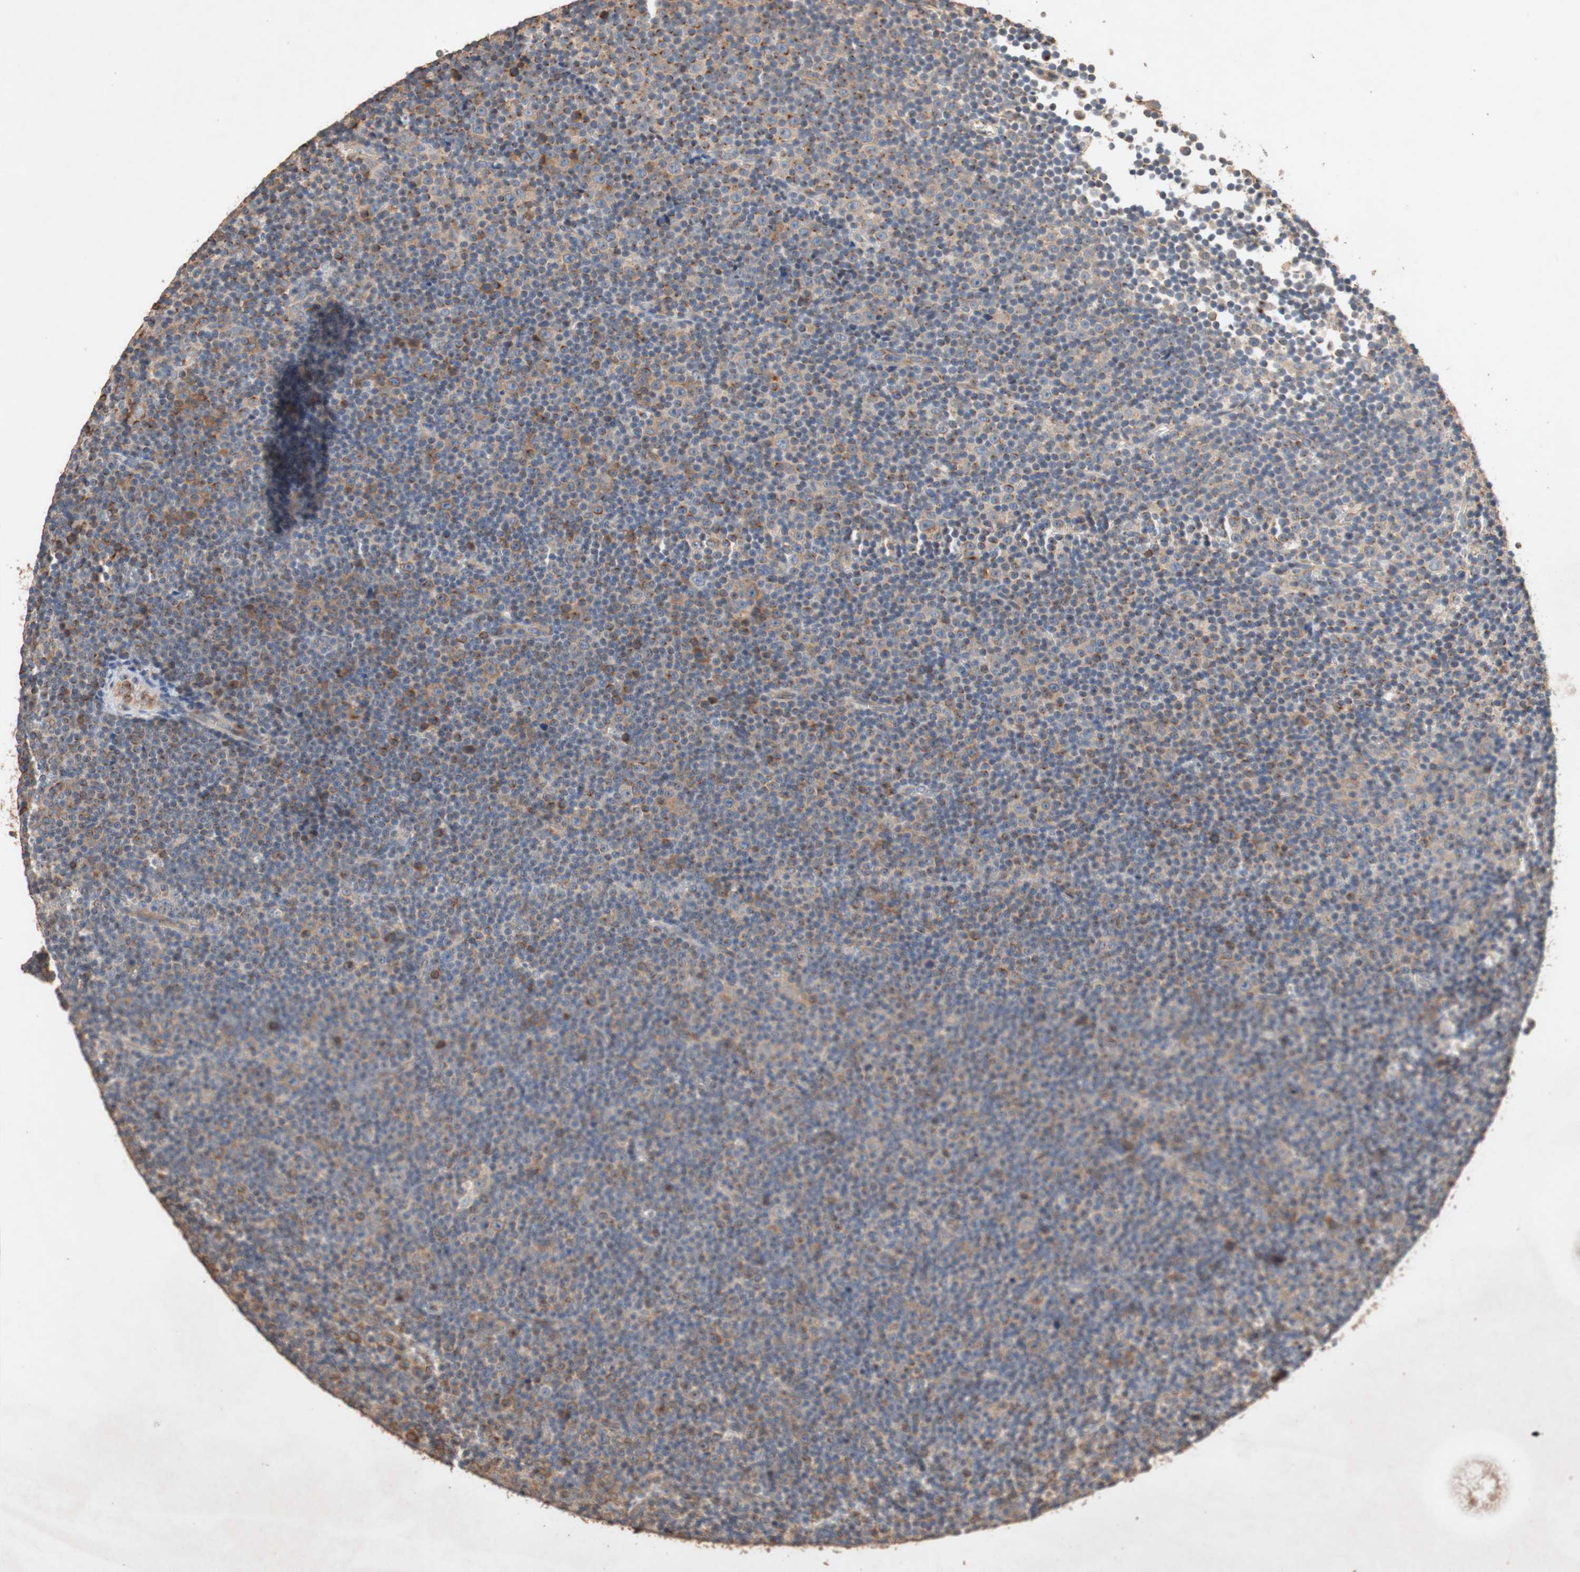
{"staining": {"intensity": "weak", "quantity": "<25%", "location": "cytoplasmic/membranous"}, "tissue": "lymphoma", "cell_type": "Tumor cells", "image_type": "cancer", "snomed": [{"axis": "morphology", "description": "Malignant lymphoma, non-Hodgkin's type, Low grade"}, {"axis": "topography", "description": "Lymph node"}], "caption": "High magnification brightfield microscopy of lymphoma stained with DAB (3,3'-diaminobenzidine) (brown) and counterstained with hematoxylin (blue): tumor cells show no significant expression.", "gene": "TUBB", "patient": {"sex": "female", "age": 67}}